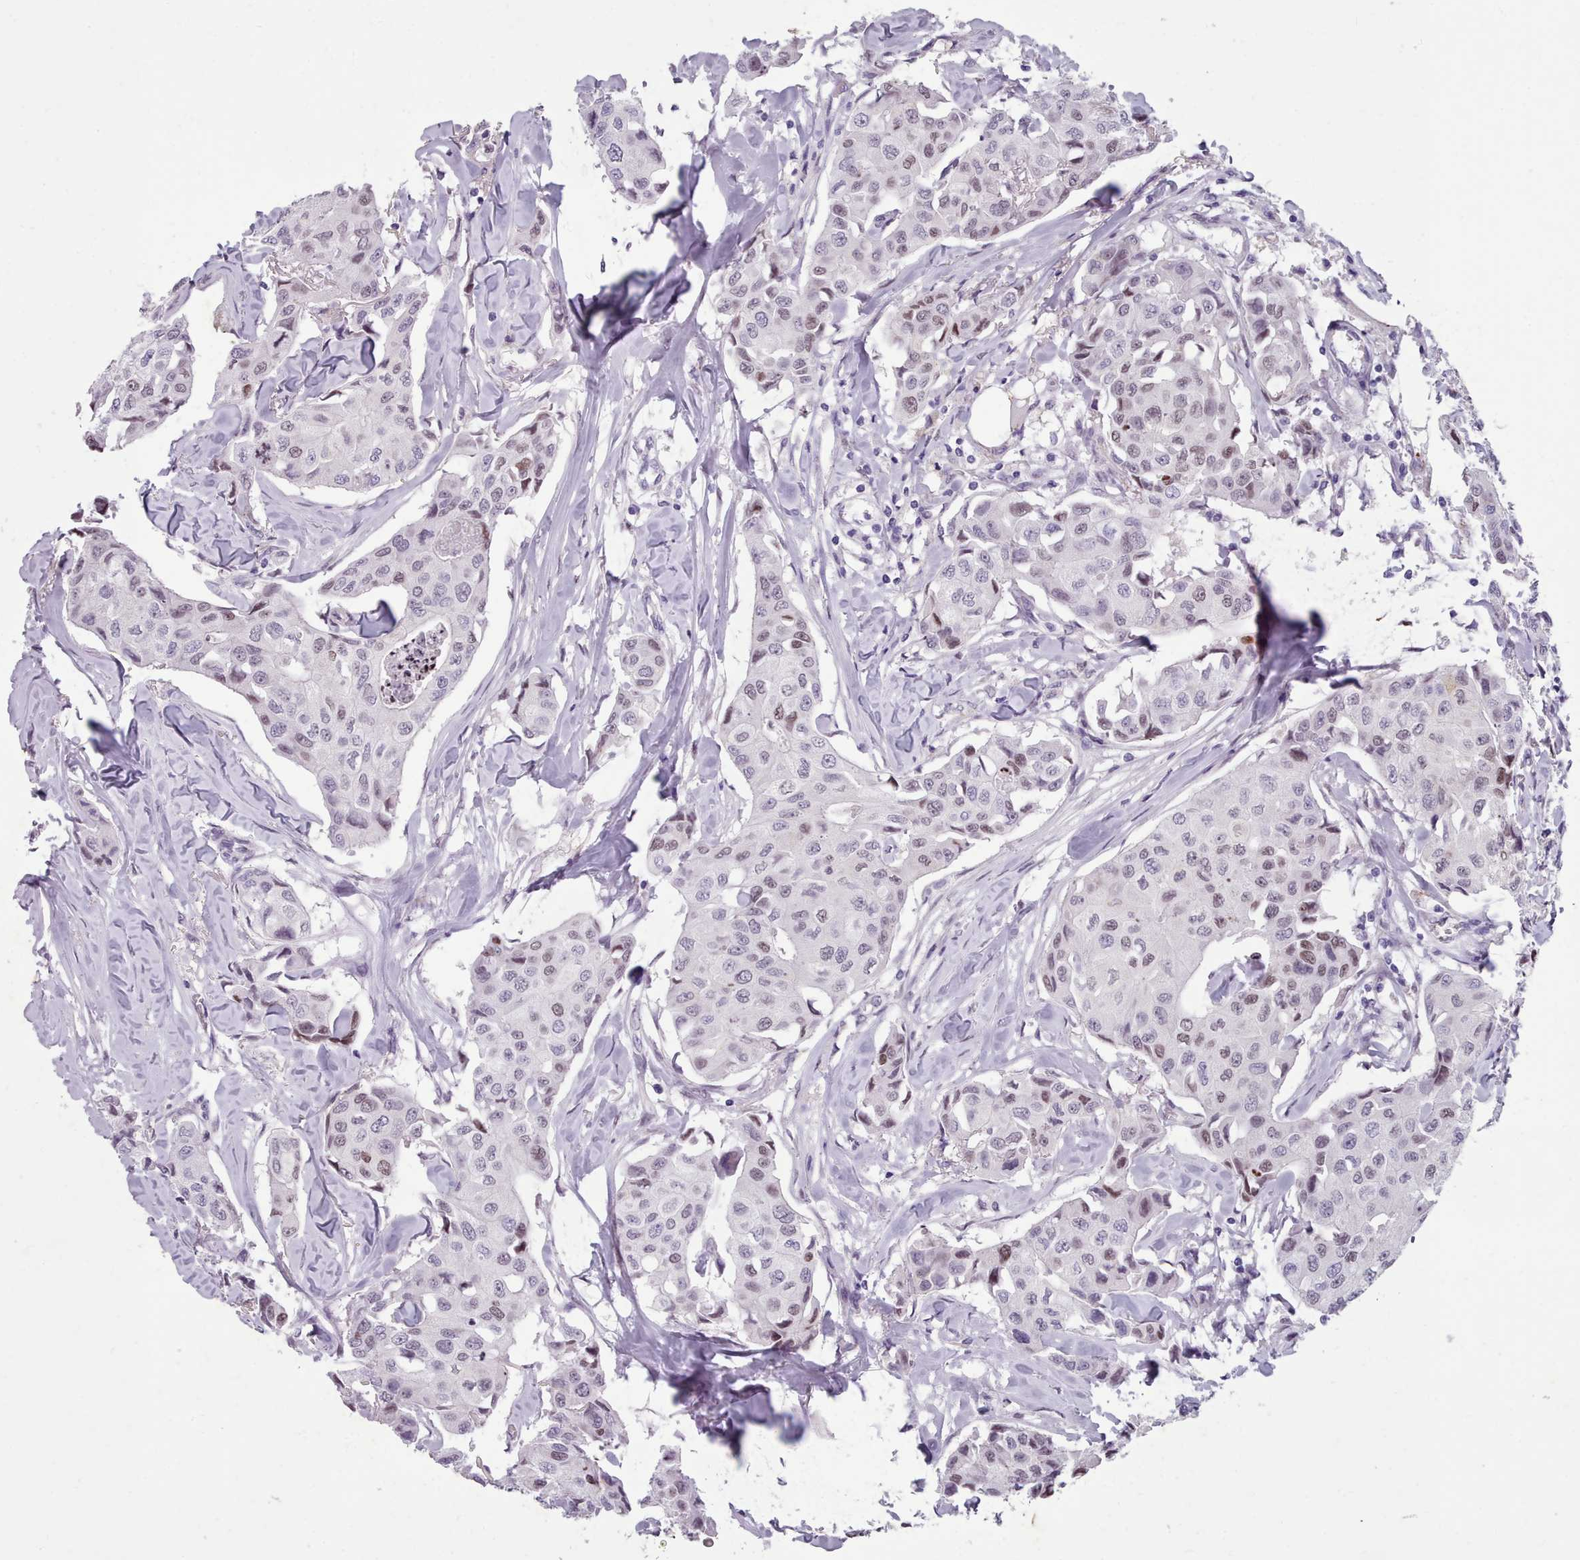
{"staining": {"intensity": "weak", "quantity": "<25%", "location": "nuclear"}, "tissue": "breast cancer", "cell_type": "Tumor cells", "image_type": "cancer", "snomed": [{"axis": "morphology", "description": "Duct carcinoma"}, {"axis": "topography", "description": "Breast"}], "caption": "This is an immunohistochemistry image of human breast invasive ductal carcinoma. There is no staining in tumor cells.", "gene": "KCNT2", "patient": {"sex": "female", "age": 80}}